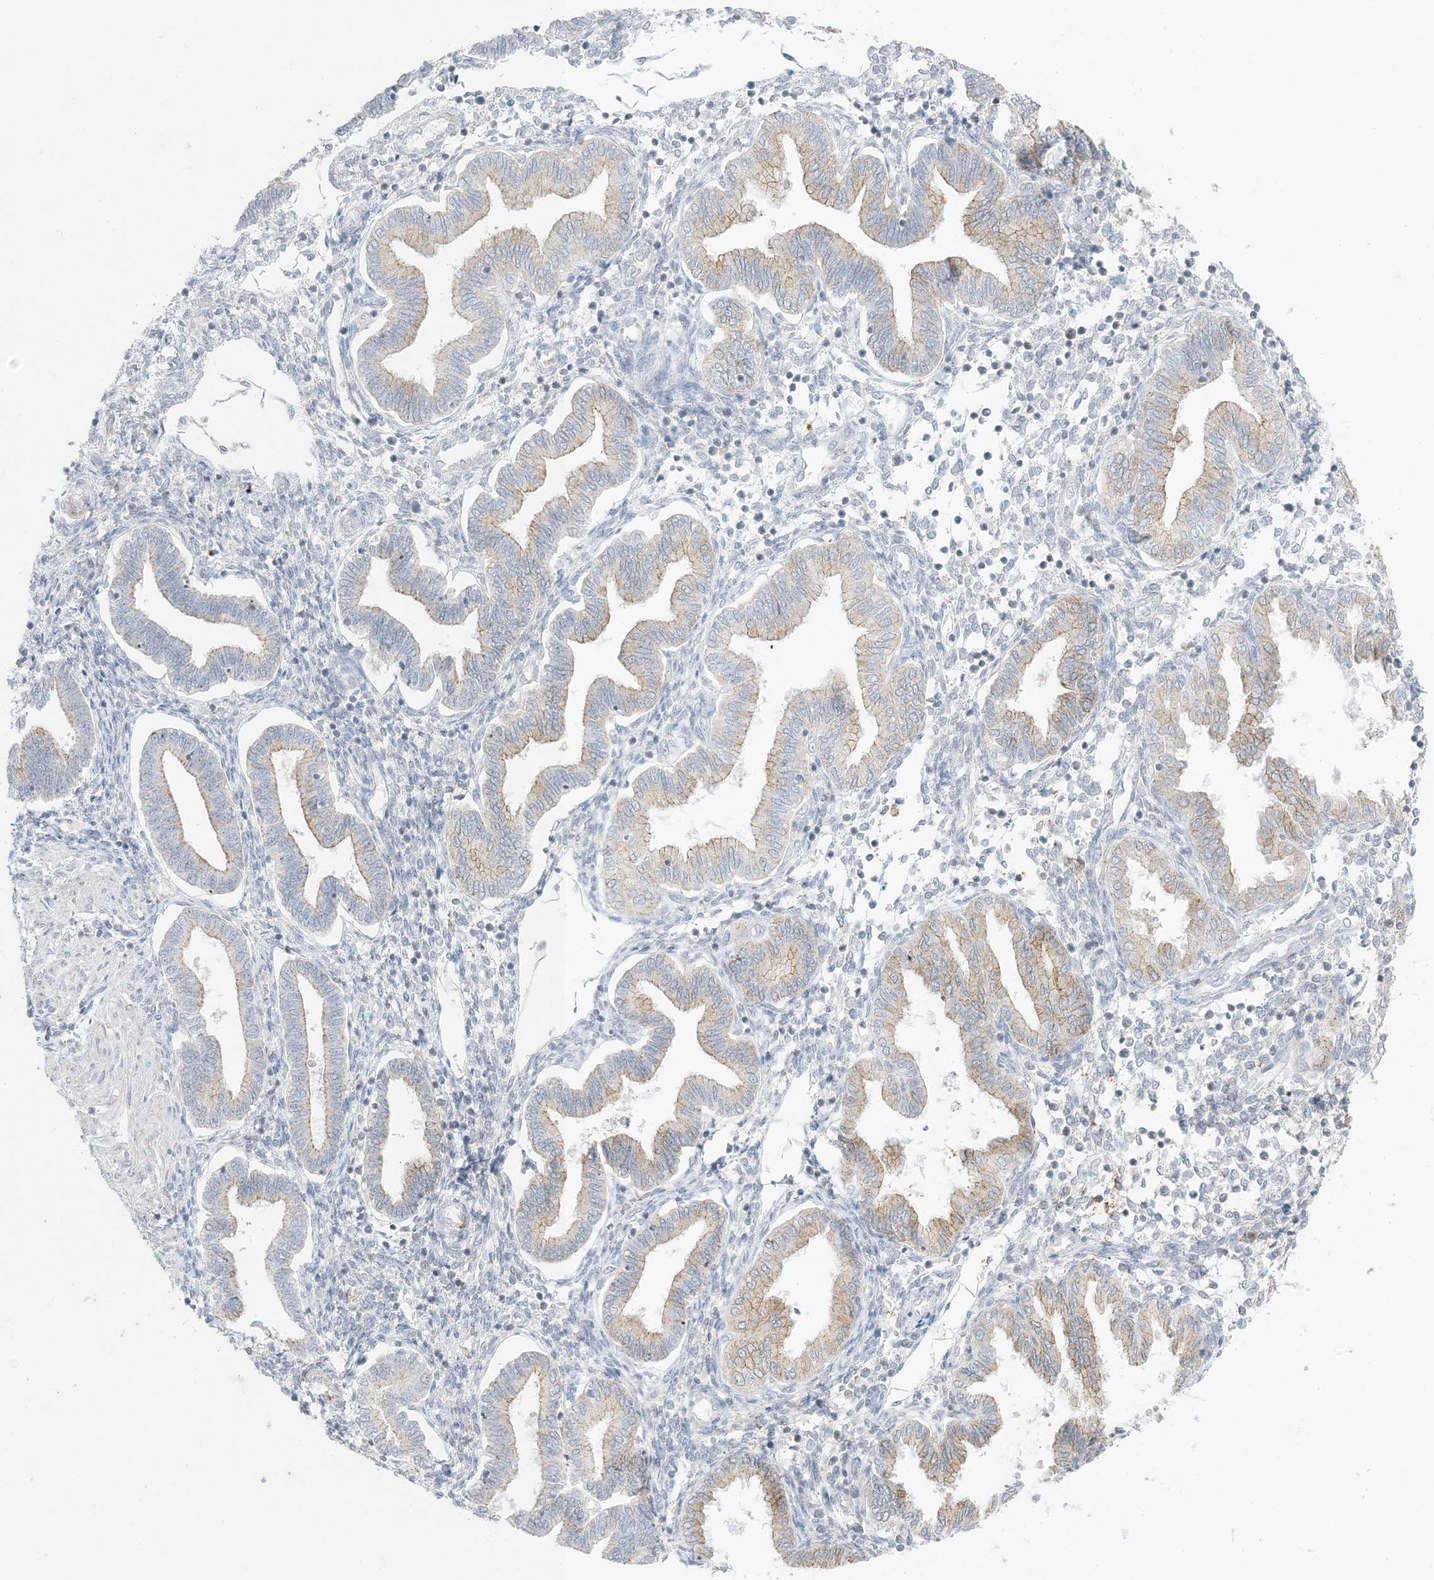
{"staining": {"intensity": "negative", "quantity": "none", "location": "none"}, "tissue": "endometrium", "cell_type": "Cells in endometrial stroma", "image_type": "normal", "snomed": [{"axis": "morphology", "description": "Normal tissue, NOS"}, {"axis": "topography", "description": "Endometrium"}], "caption": "DAB (3,3'-diaminobenzidine) immunohistochemical staining of normal endometrium displays no significant positivity in cells in endometrial stroma. (Stains: DAB immunohistochemistry with hematoxylin counter stain, Microscopy: brightfield microscopy at high magnification).", "gene": "RAC1", "patient": {"sex": "female", "age": 53}}